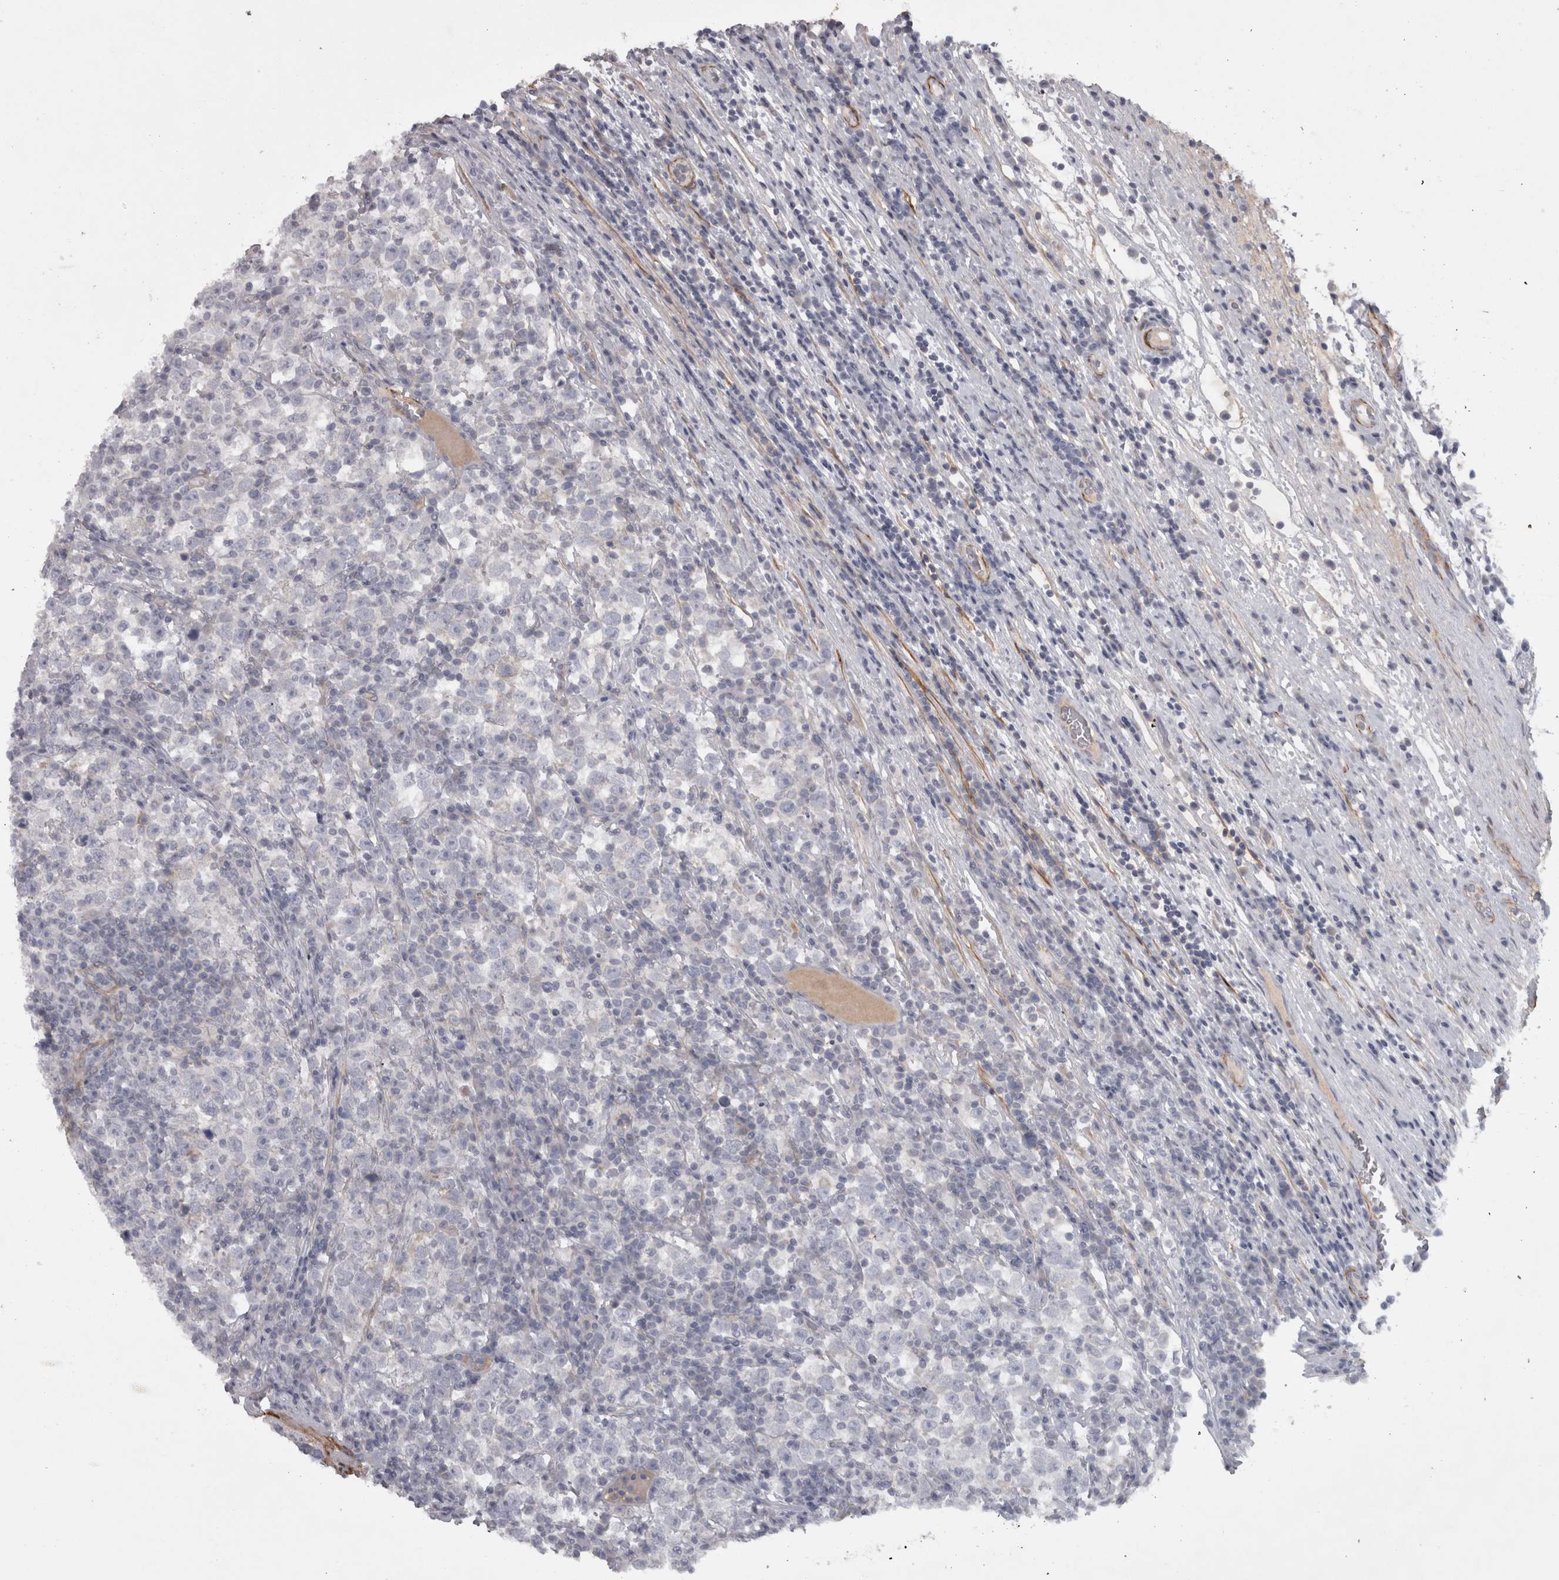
{"staining": {"intensity": "negative", "quantity": "none", "location": "none"}, "tissue": "testis cancer", "cell_type": "Tumor cells", "image_type": "cancer", "snomed": [{"axis": "morphology", "description": "Normal tissue, NOS"}, {"axis": "morphology", "description": "Seminoma, NOS"}, {"axis": "topography", "description": "Testis"}], "caption": "Seminoma (testis) was stained to show a protein in brown. There is no significant positivity in tumor cells.", "gene": "PPP1R12B", "patient": {"sex": "male", "age": 43}}